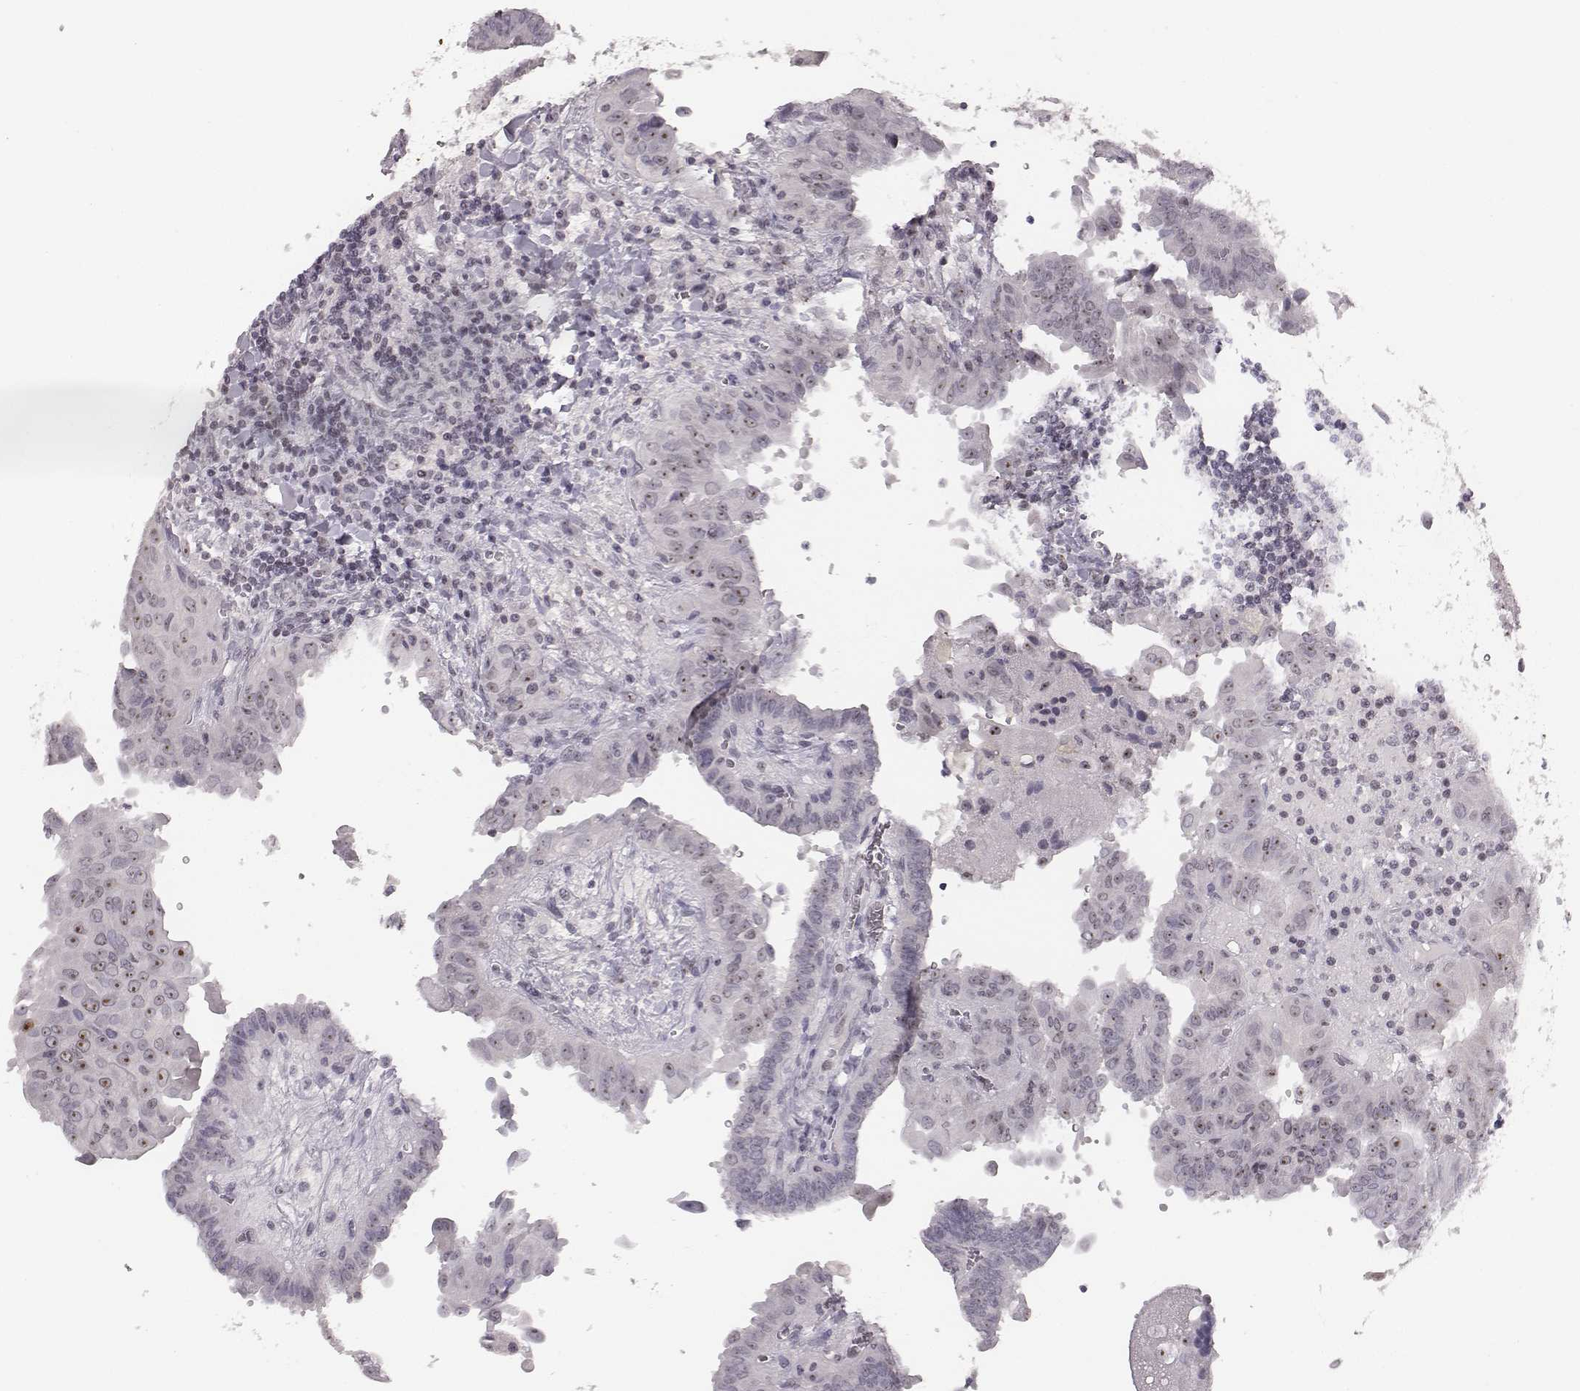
{"staining": {"intensity": "moderate", "quantity": "25%-75%", "location": "nuclear"}, "tissue": "thyroid cancer", "cell_type": "Tumor cells", "image_type": "cancer", "snomed": [{"axis": "morphology", "description": "Papillary adenocarcinoma, NOS"}, {"axis": "topography", "description": "Thyroid gland"}], "caption": "This is a micrograph of immunohistochemistry (IHC) staining of thyroid cancer (papillary adenocarcinoma), which shows moderate staining in the nuclear of tumor cells.", "gene": "NIFK", "patient": {"sex": "female", "age": 37}}